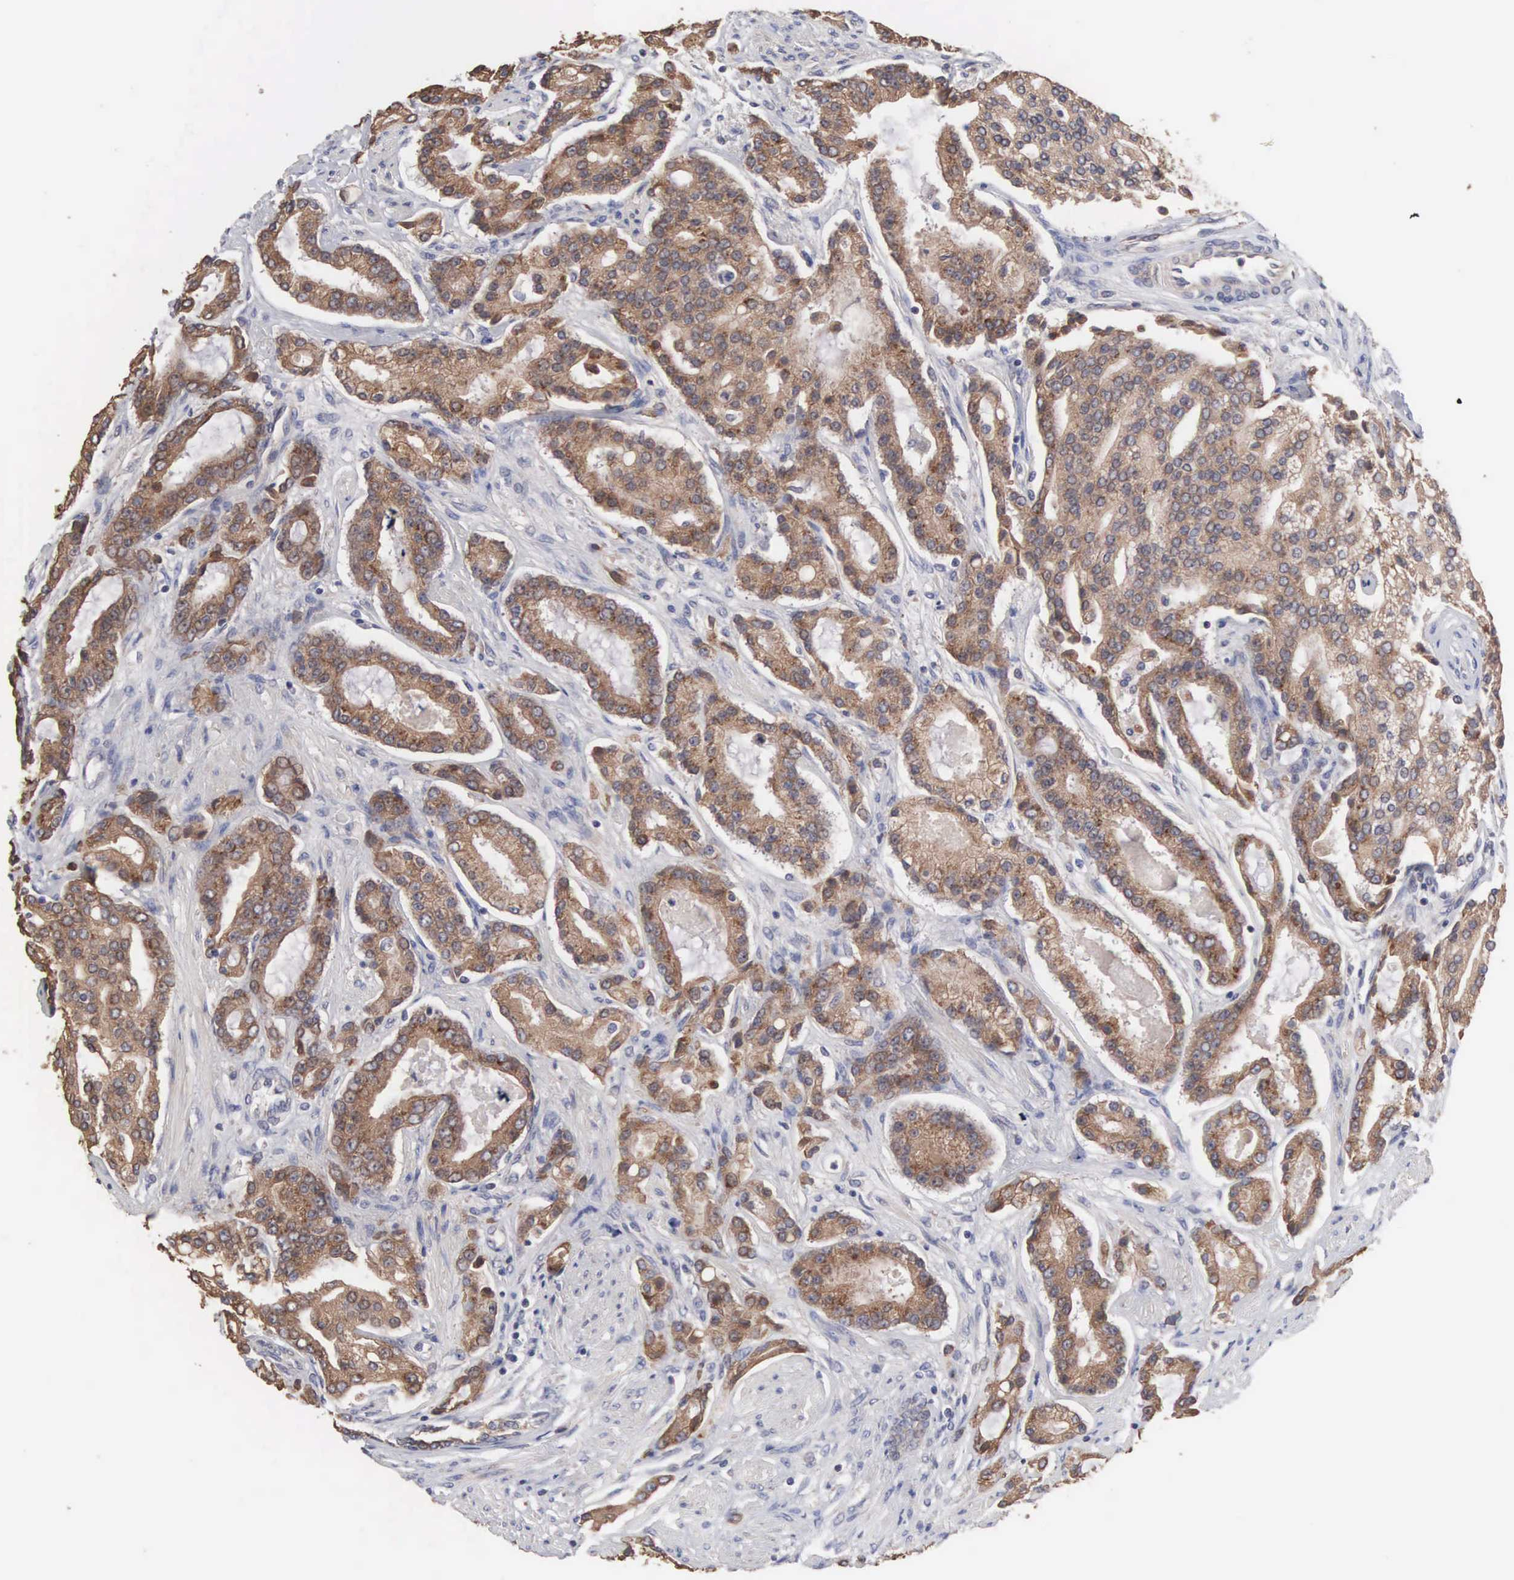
{"staining": {"intensity": "strong", "quantity": ">75%", "location": "cytoplasmic/membranous"}, "tissue": "prostate cancer", "cell_type": "Tumor cells", "image_type": "cancer", "snomed": [{"axis": "morphology", "description": "Adenocarcinoma, Medium grade"}, {"axis": "topography", "description": "Prostate"}], "caption": "Immunohistochemistry (IHC) (DAB (3,3'-diaminobenzidine)) staining of human prostate adenocarcinoma (medium-grade) displays strong cytoplasmic/membranous protein staining in about >75% of tumor cells.", "gene": "INF2", "patient": {"sex": "male", "age": 72}}